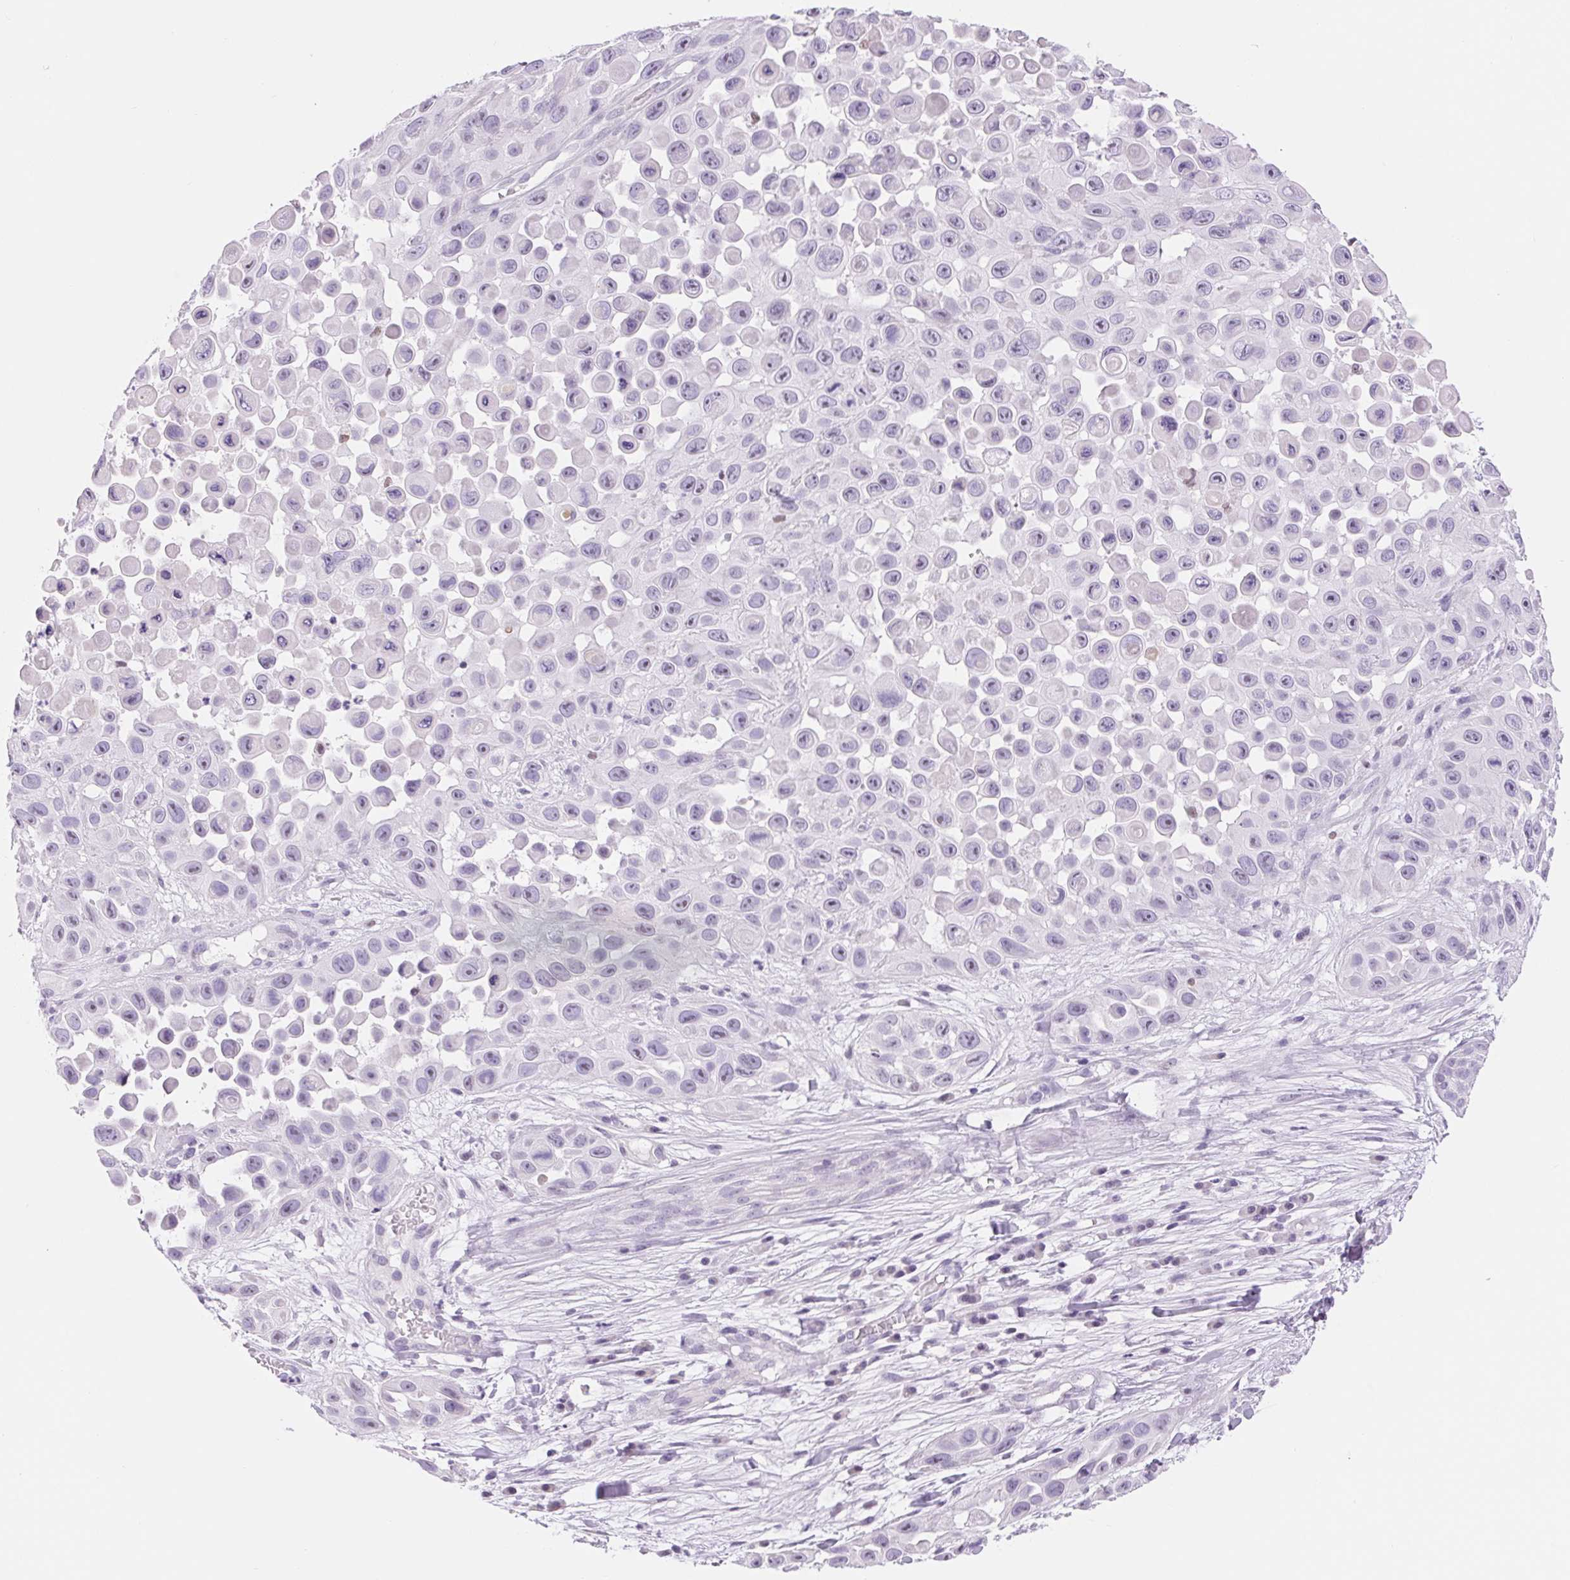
{"staining": {"intensity": "negative", "quantity": "none", "location": "none"}, "tissue": "skin cancer", "cell_type": "Tumor cells", "image_type": "cancer", "snomed": [{"axis": "morphology", "description": "Squamous cell carcinoma, NOS"}, {"axis": "topography", "description": "Skin"}], "caption": "This is an immunohistochemistry photomicrograph of skin cancer (squamous cell carcinoma). There is no expression in tumor cells.", "gene": "ASGR2", "patient": {"sex": "male", "age": 81}}